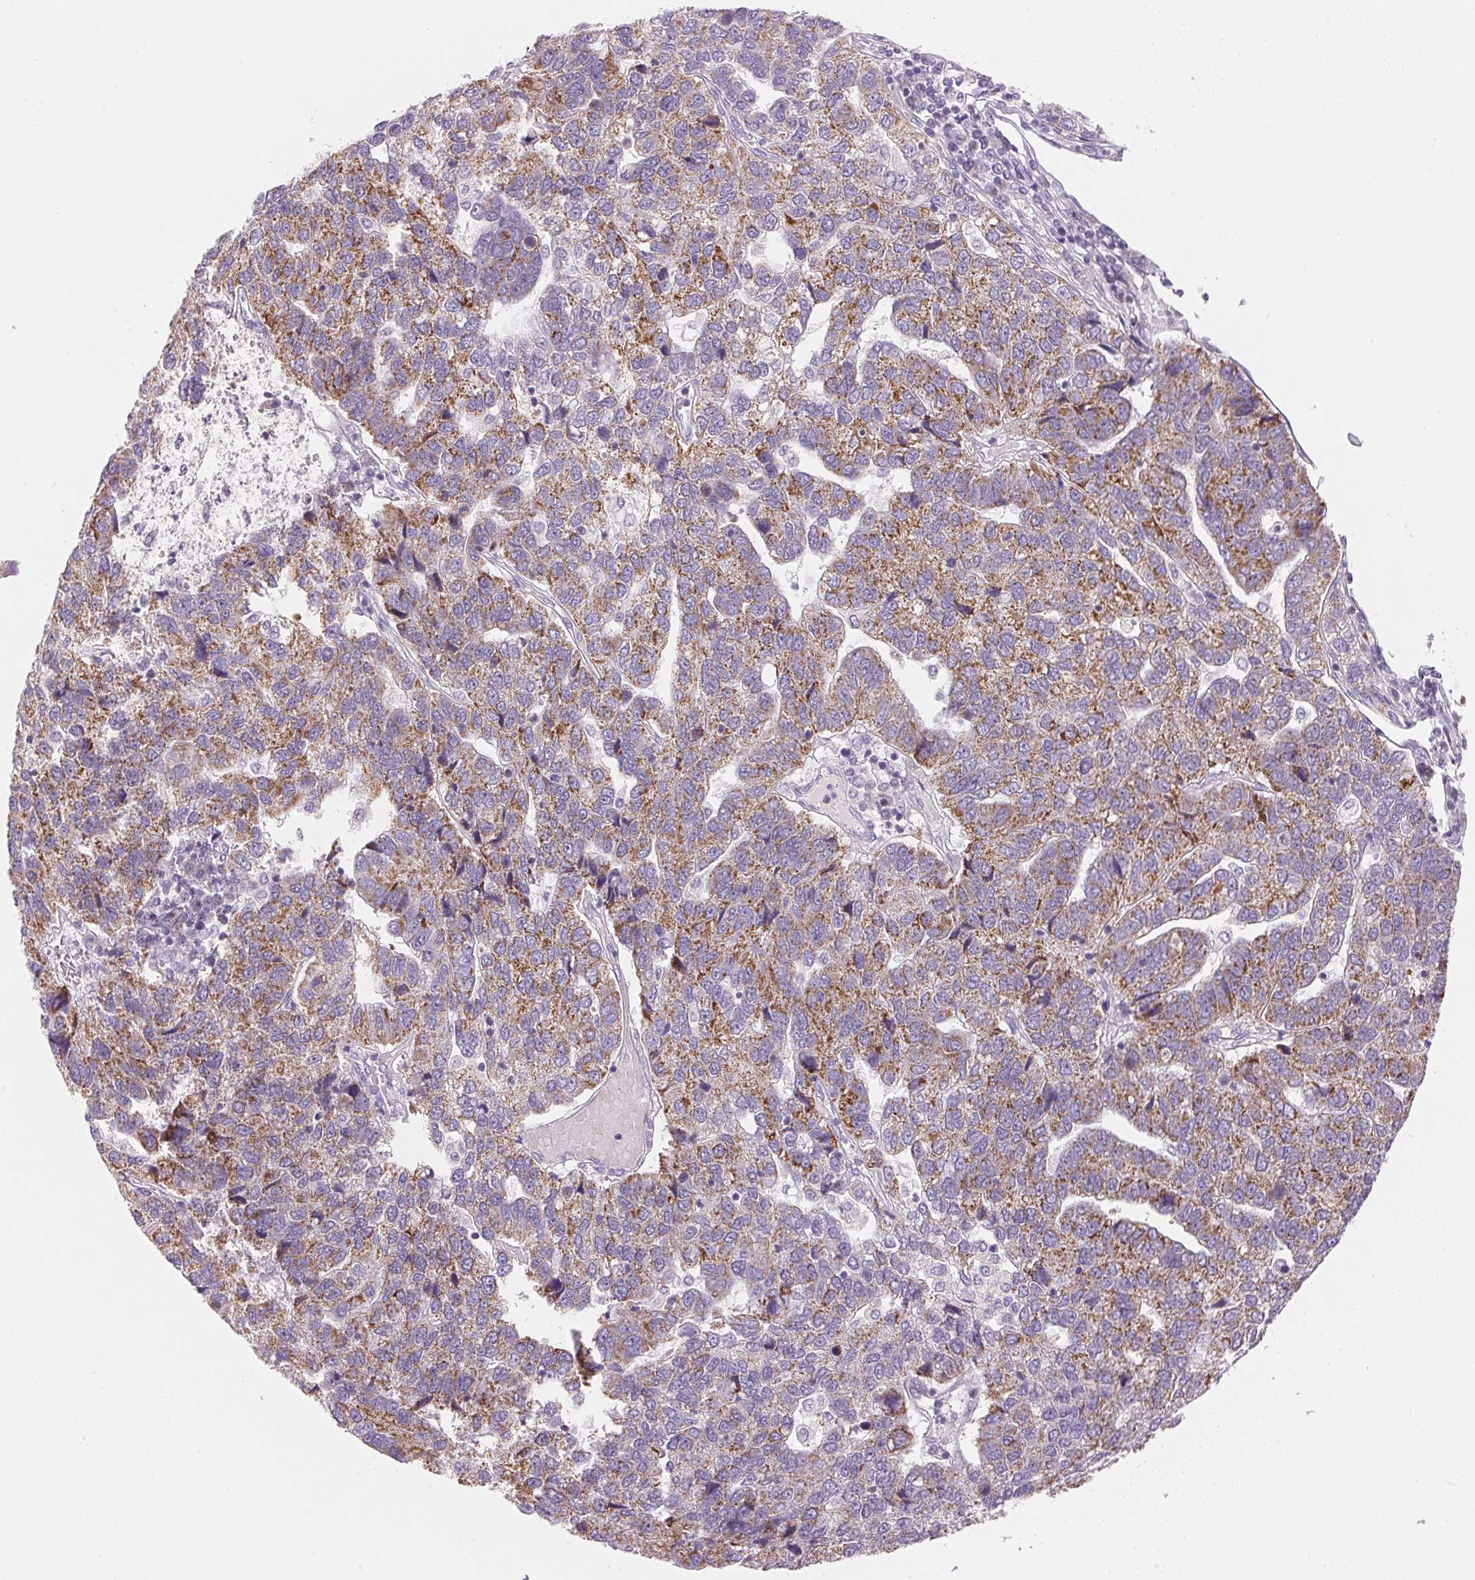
{"staining": {"intensity": "moderate", "quantity": "25%-75%", "location": "cytoplasmic/membranous"}, "tissue": "pancreatic cancer", "cell_type": "Tumor cells", "image_type": "cancer", "snomed": [{"axis": "morphology", "description": "Adenocarcinoma, NOS"}, {"axis": "topography", "description": "Pancreas"}], "caption": "This micrograph displays pancreatic cancer stained with immunohistochemistry (IHC) to label a protein in brown. The cytoplasmic/membranous of tumor cells show moderate positivity for the protein. Nuclei are counter-stained blue.", "gene": "CYP11B1", "patient": {"sex": "female", "age": 61}}